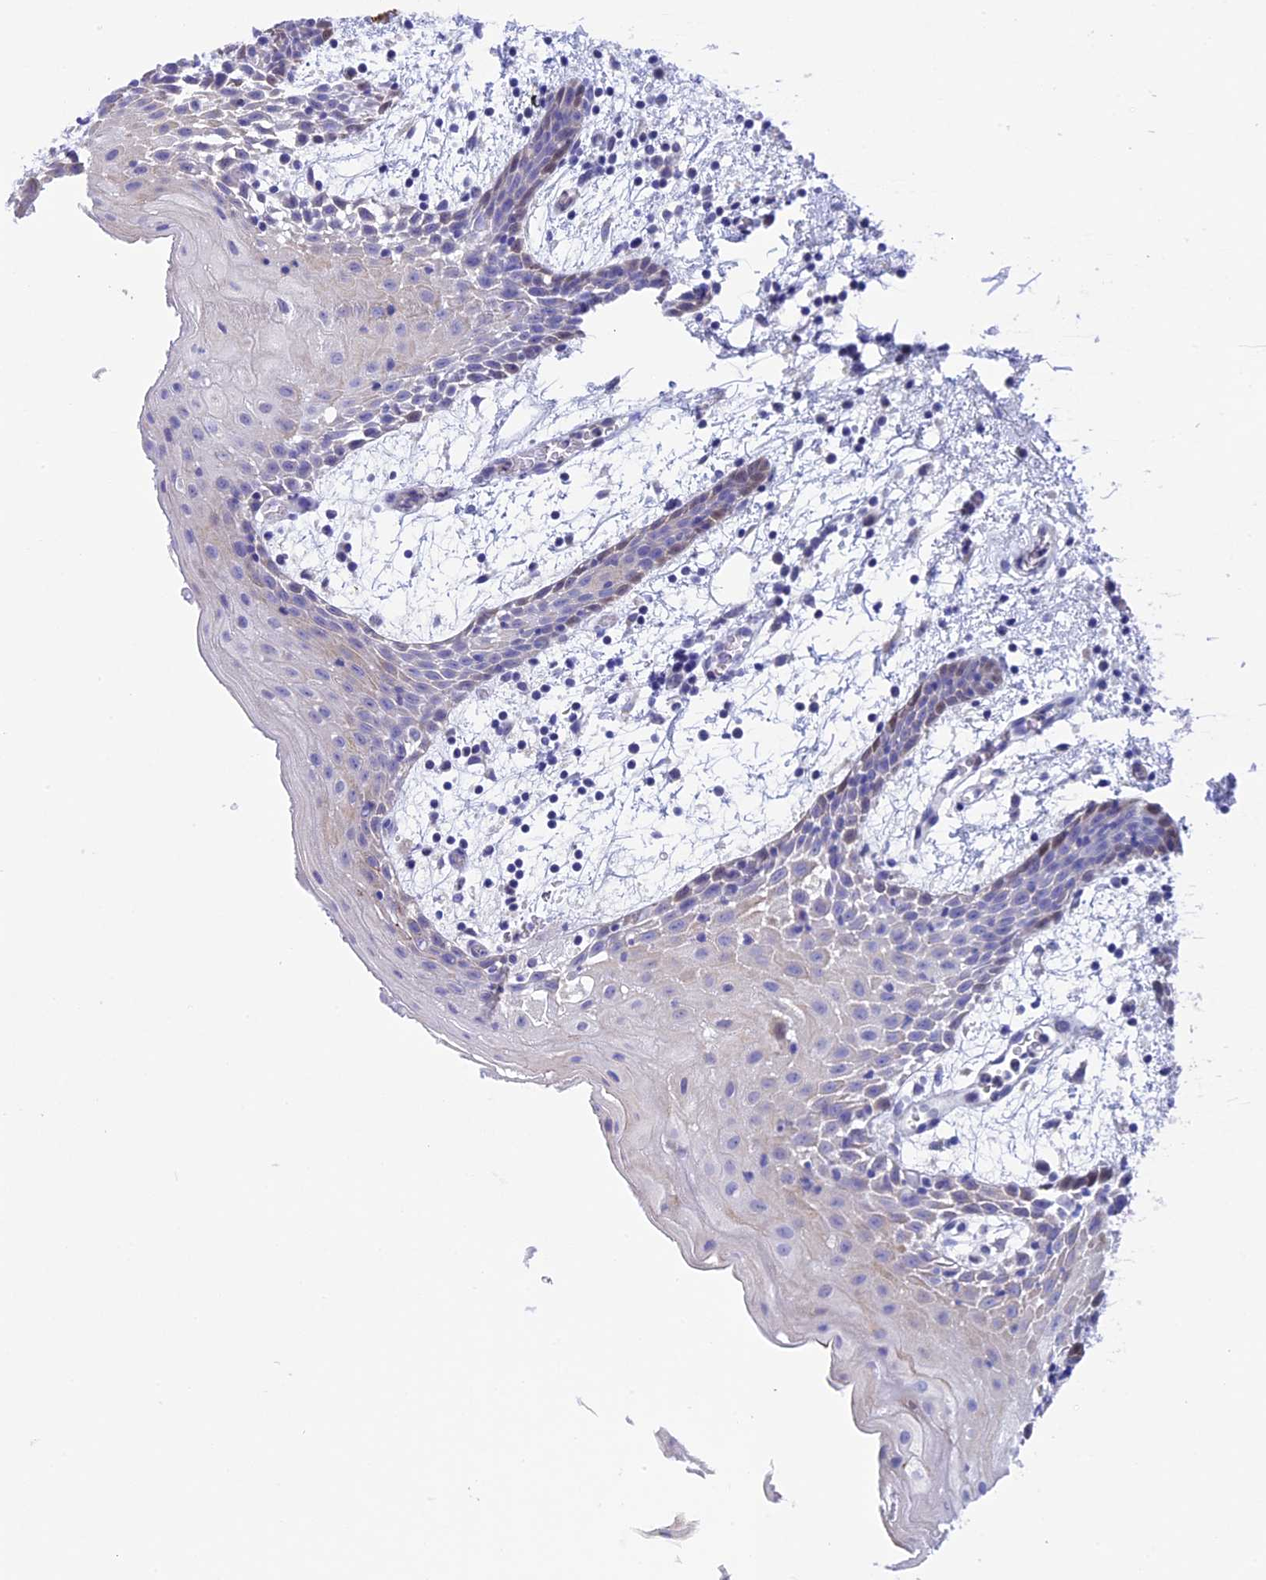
{"staining": {"intensity": "moderate", "quantity": "<25%", "location": "nuclear"}, "tissue": "oral mucosa", "cell_type": "Squamous epithelial cells", "image_type": "normal", "snomed": [{"axis": "morphology", "description": "Normal tissue, NOS"}, {"axis": "topography", "description": "Skeletal muscle"}, {"axis": "topography", "description": "Oral tissue"}, {"axis": "topography", "description": "Salivary gland"}, {"axis": "topography", "description": "Peripheral nerve tissue"}], "caption": "The histopathology image reveals staining of unremarkable oral mucosa, revealing moderate nuclear protein positivity (brown color) within squamous epithelial cells. (DAB IHC with brightfield microscopy, high magnification).", "gene": "IGSF6", "patient": {"sex": "male", "age": 54}}